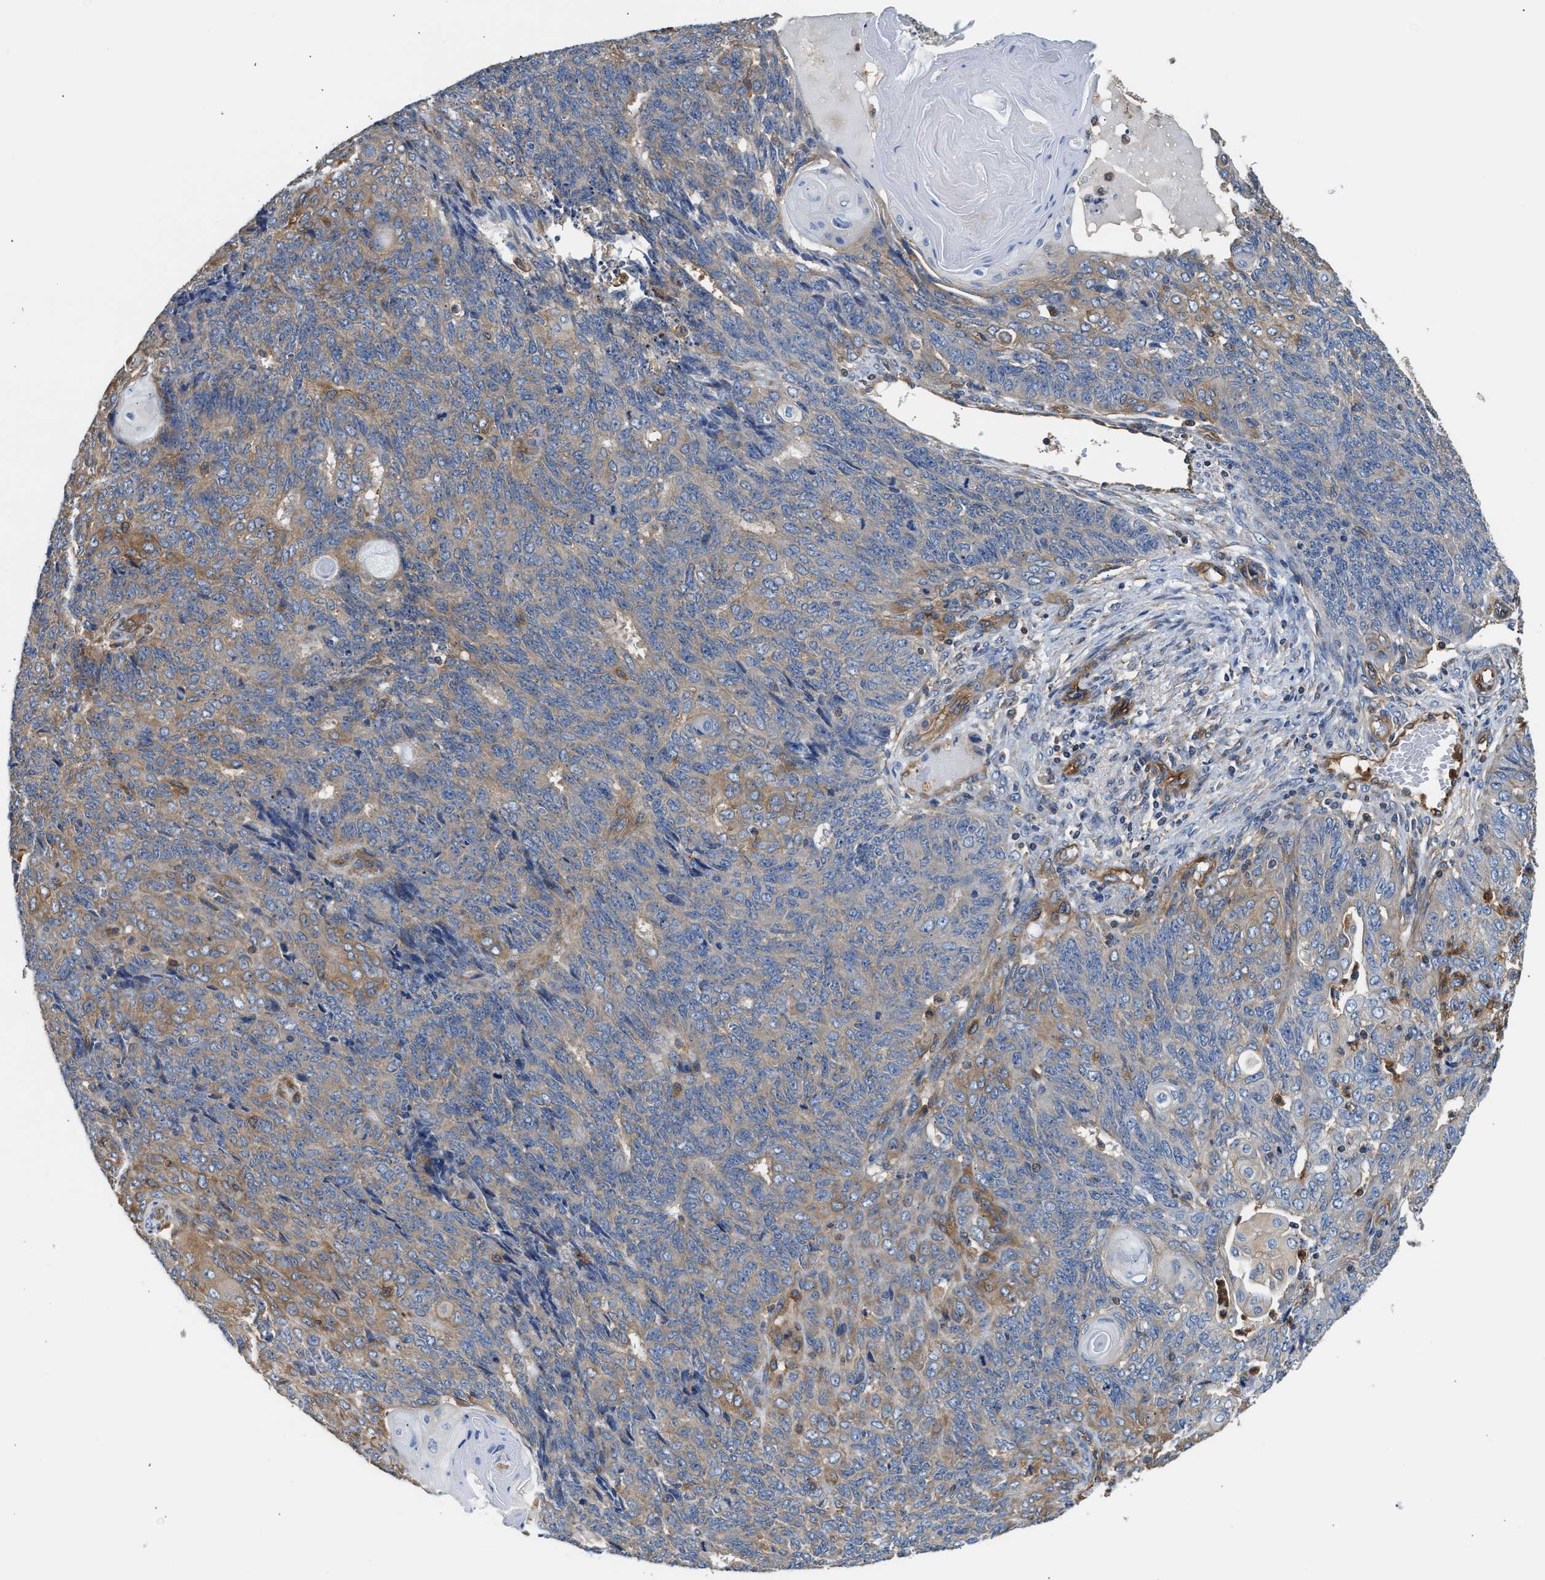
{"staining": {"intensity": "moderate", "quantity": "<25%", "location": "cytoplasmic/membranous"}, "tissue": "endometrial cancer", "cell_type": "Tumor cells", "image_type": "cancer", "snomed": [{"axis": "morphology", "description": "Adenocarcinoma, NOS"}, {"axis": "topography", "description": "Endometrium"}], "caption": "Immunohistochemical staining of human endometrial cancer shows low levels of moderate cytoplasmic/membranous protein expression in approximately <25% of tumor cells. (Brightfield microscopy of DAB IHC at high magnification).", "gene": "SAMD9L", "patient": {"sex": "female", "age": 32}}